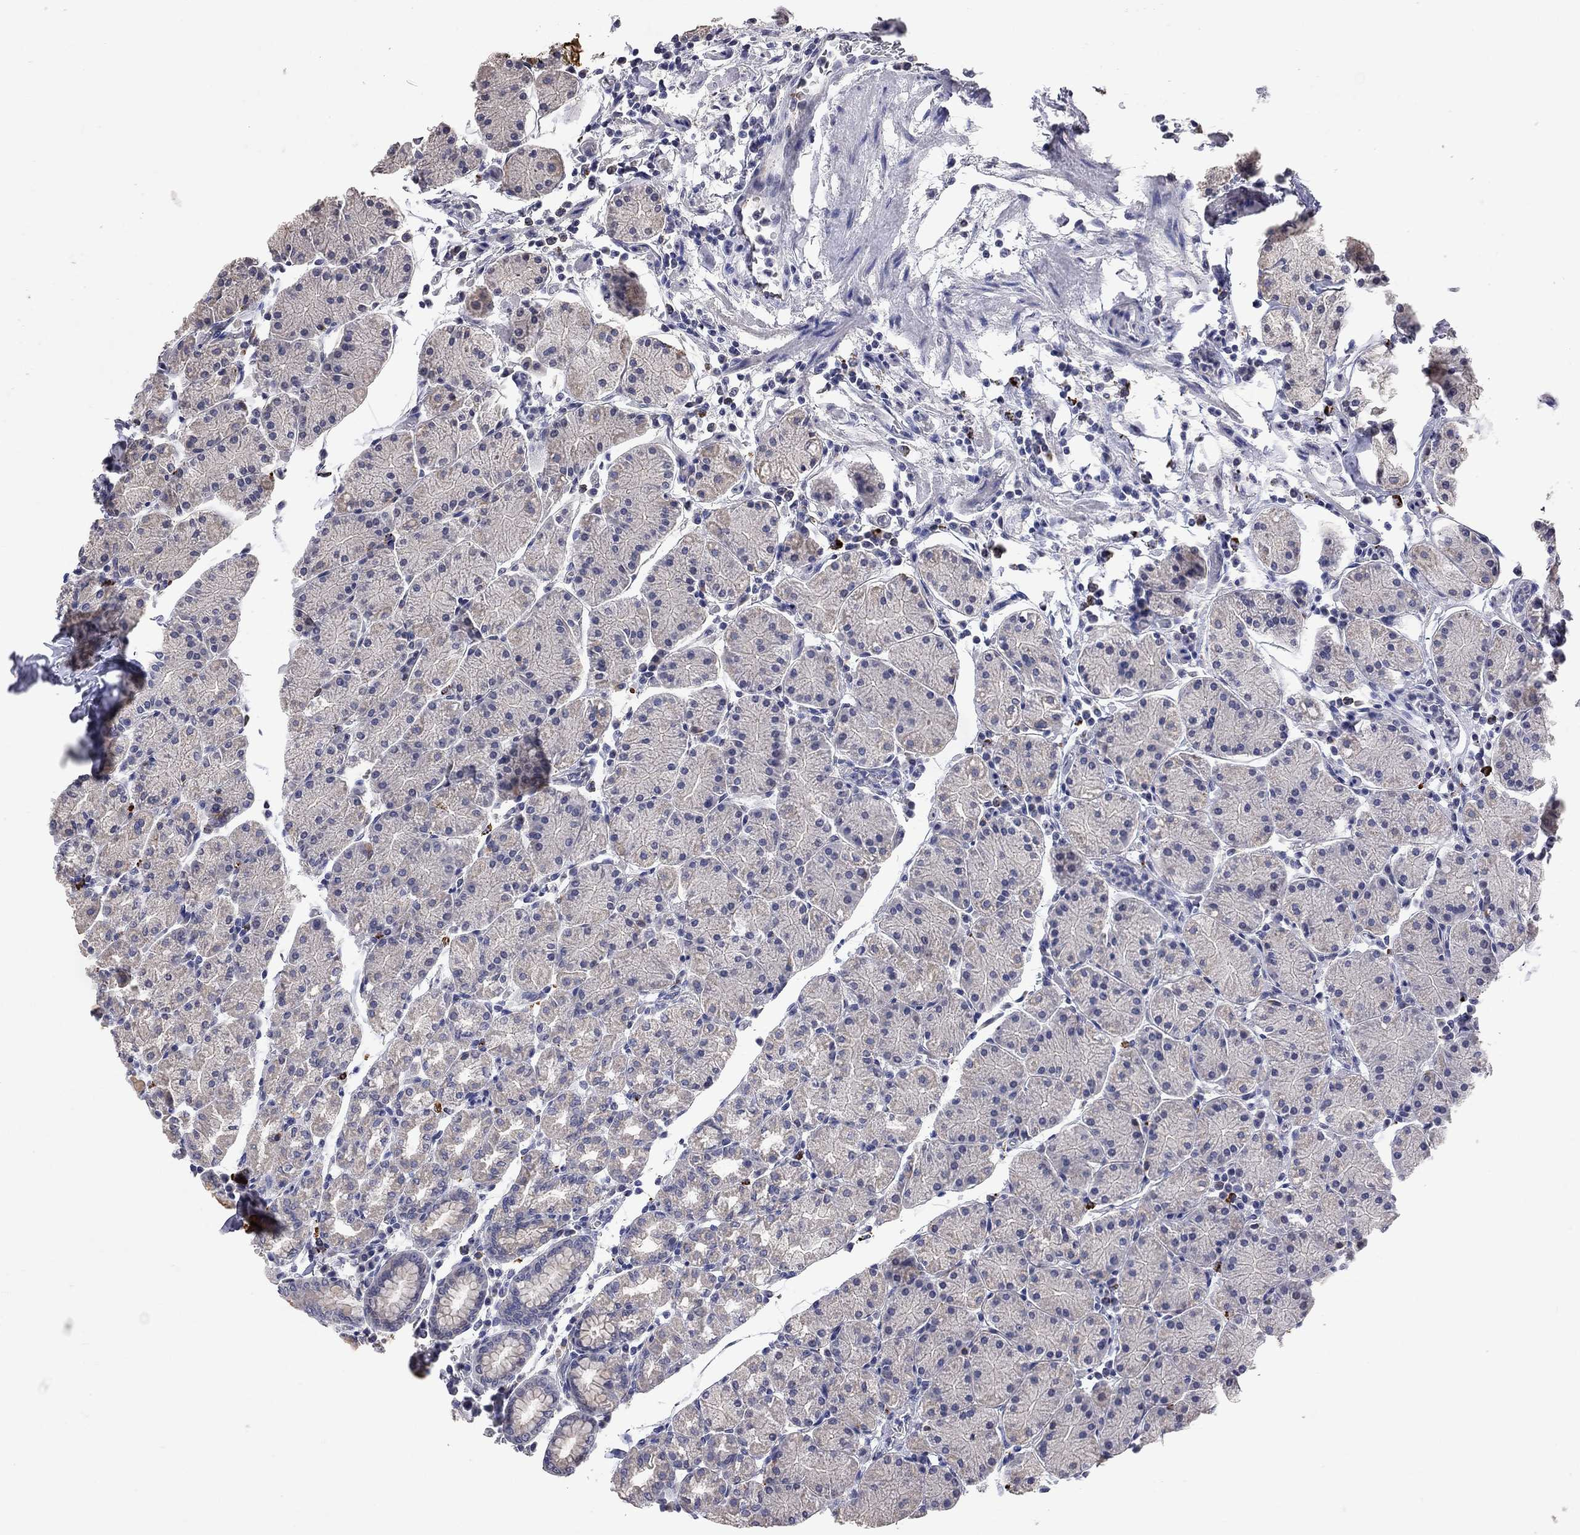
{"staining": {"intensity": "weak", "quantity": "<25%", "location": "cytoplasmic/membranous"}, "tissue": "stomach", "cell_type": "Glandular cells", "image_type": "normal", "snomed": [{"axis": "morphology", "description": "Normal tissue, NOS"}, {"axis": "topography", "description": "Stomach"}], "caption": "Immunohistochemistry (IHC) histopathology image of unremarkable stomach stained for a protein (brown), which demonstrates no expression in glandular cells.", "gene": "NOS2", "patient": {"sex": "male", "age": 54}}